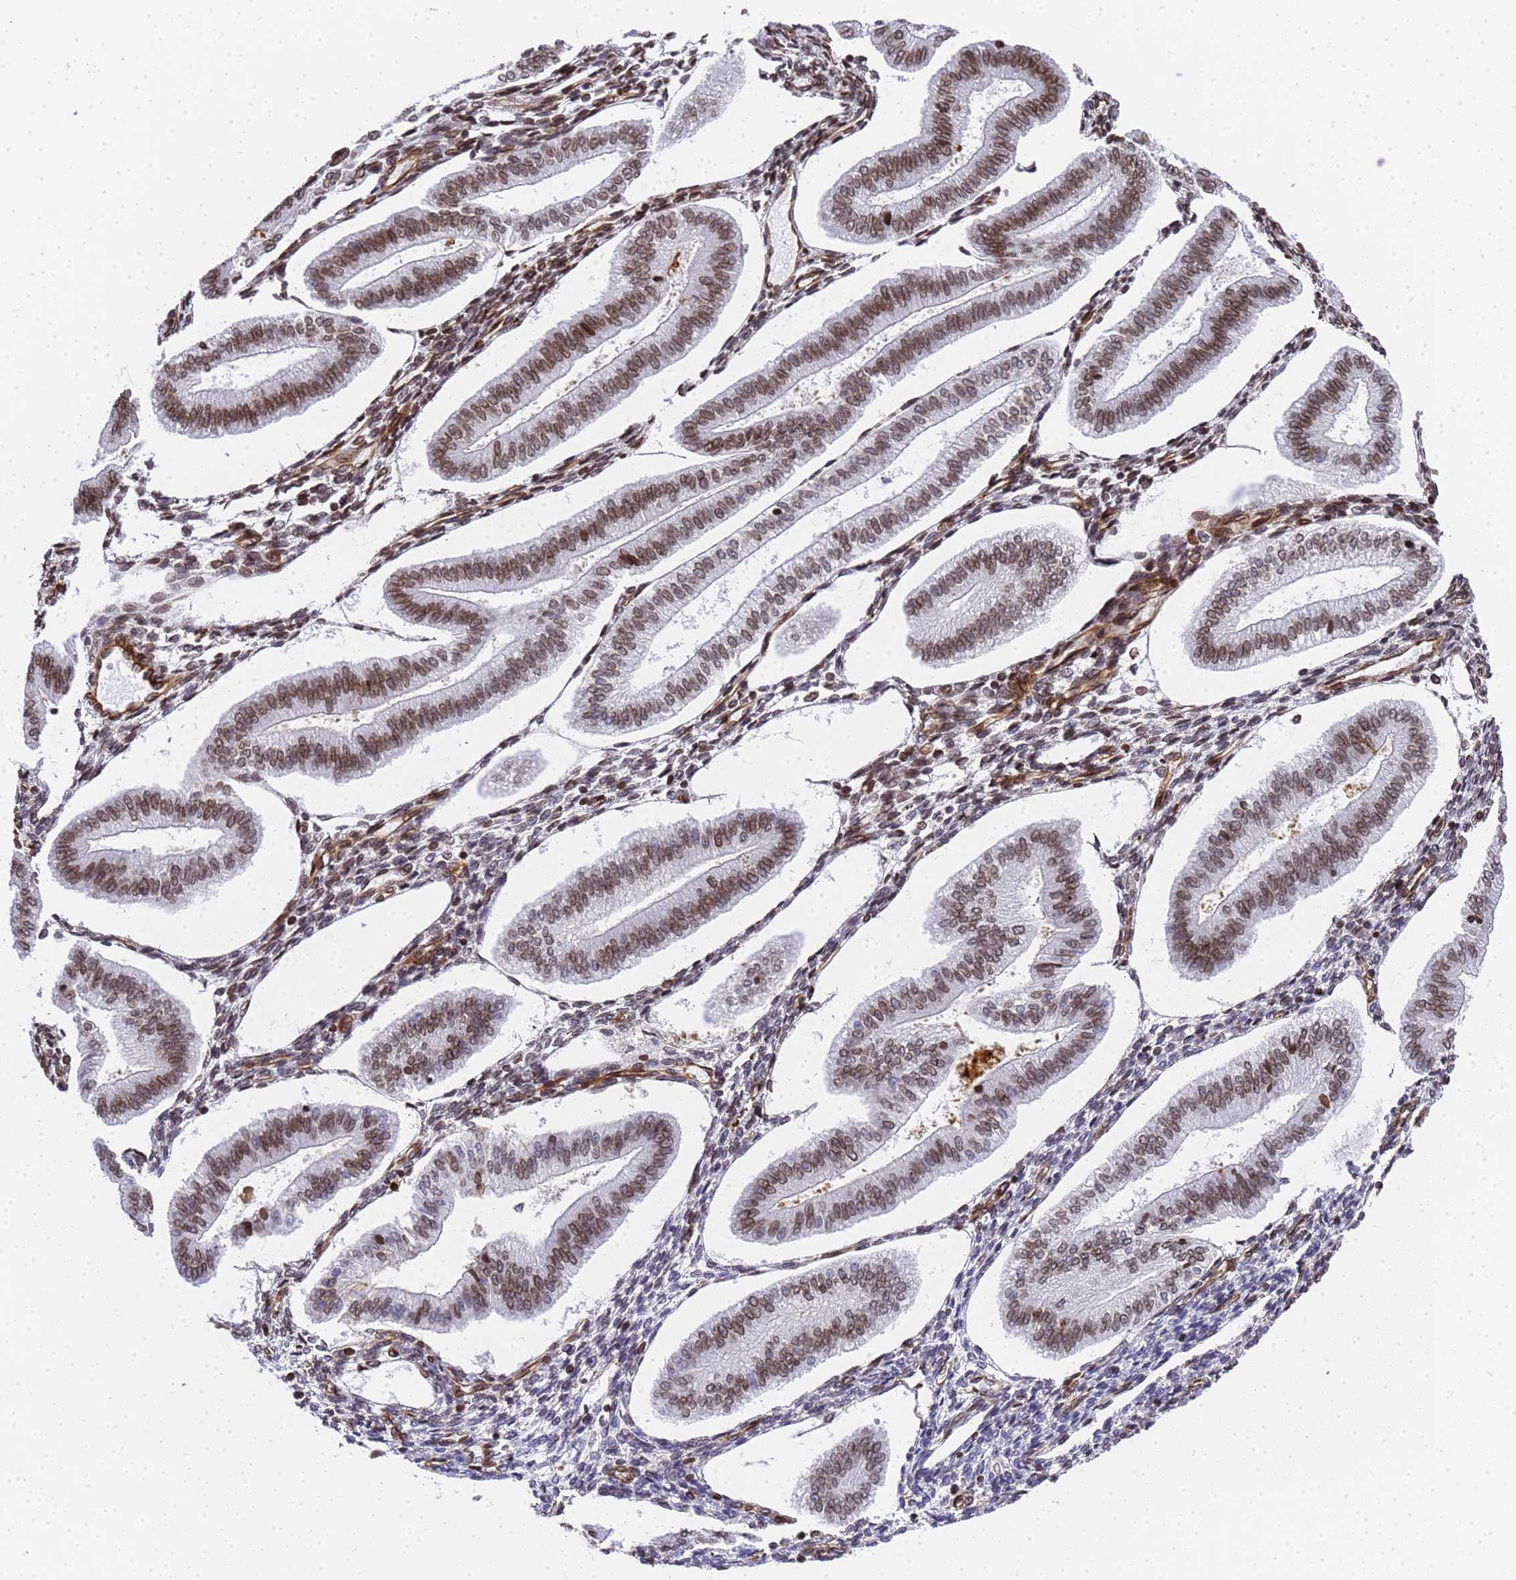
{"staining": {"intensity": "moderate", "quantity": "25%-75%", "location": "nuclear"}, "tissue": "endometrium", "cell_type": "Cells in endometrial stroma", "image_type": "normal", "snomed": [{"axis": "morphology", "description": "Normal tissue, NOS"}, {"axis": "topography", "description": "Endometrium"}], "caption": "Endometrium stained with DAB (3,3'-diaminobenzidine) IHC shows medium levels of moderate nuclear positivity in about 25%-75% of cells in endometrial stroma.", "gene": "IGFBP7", "patient": {"sex": "female", "age": 34}}